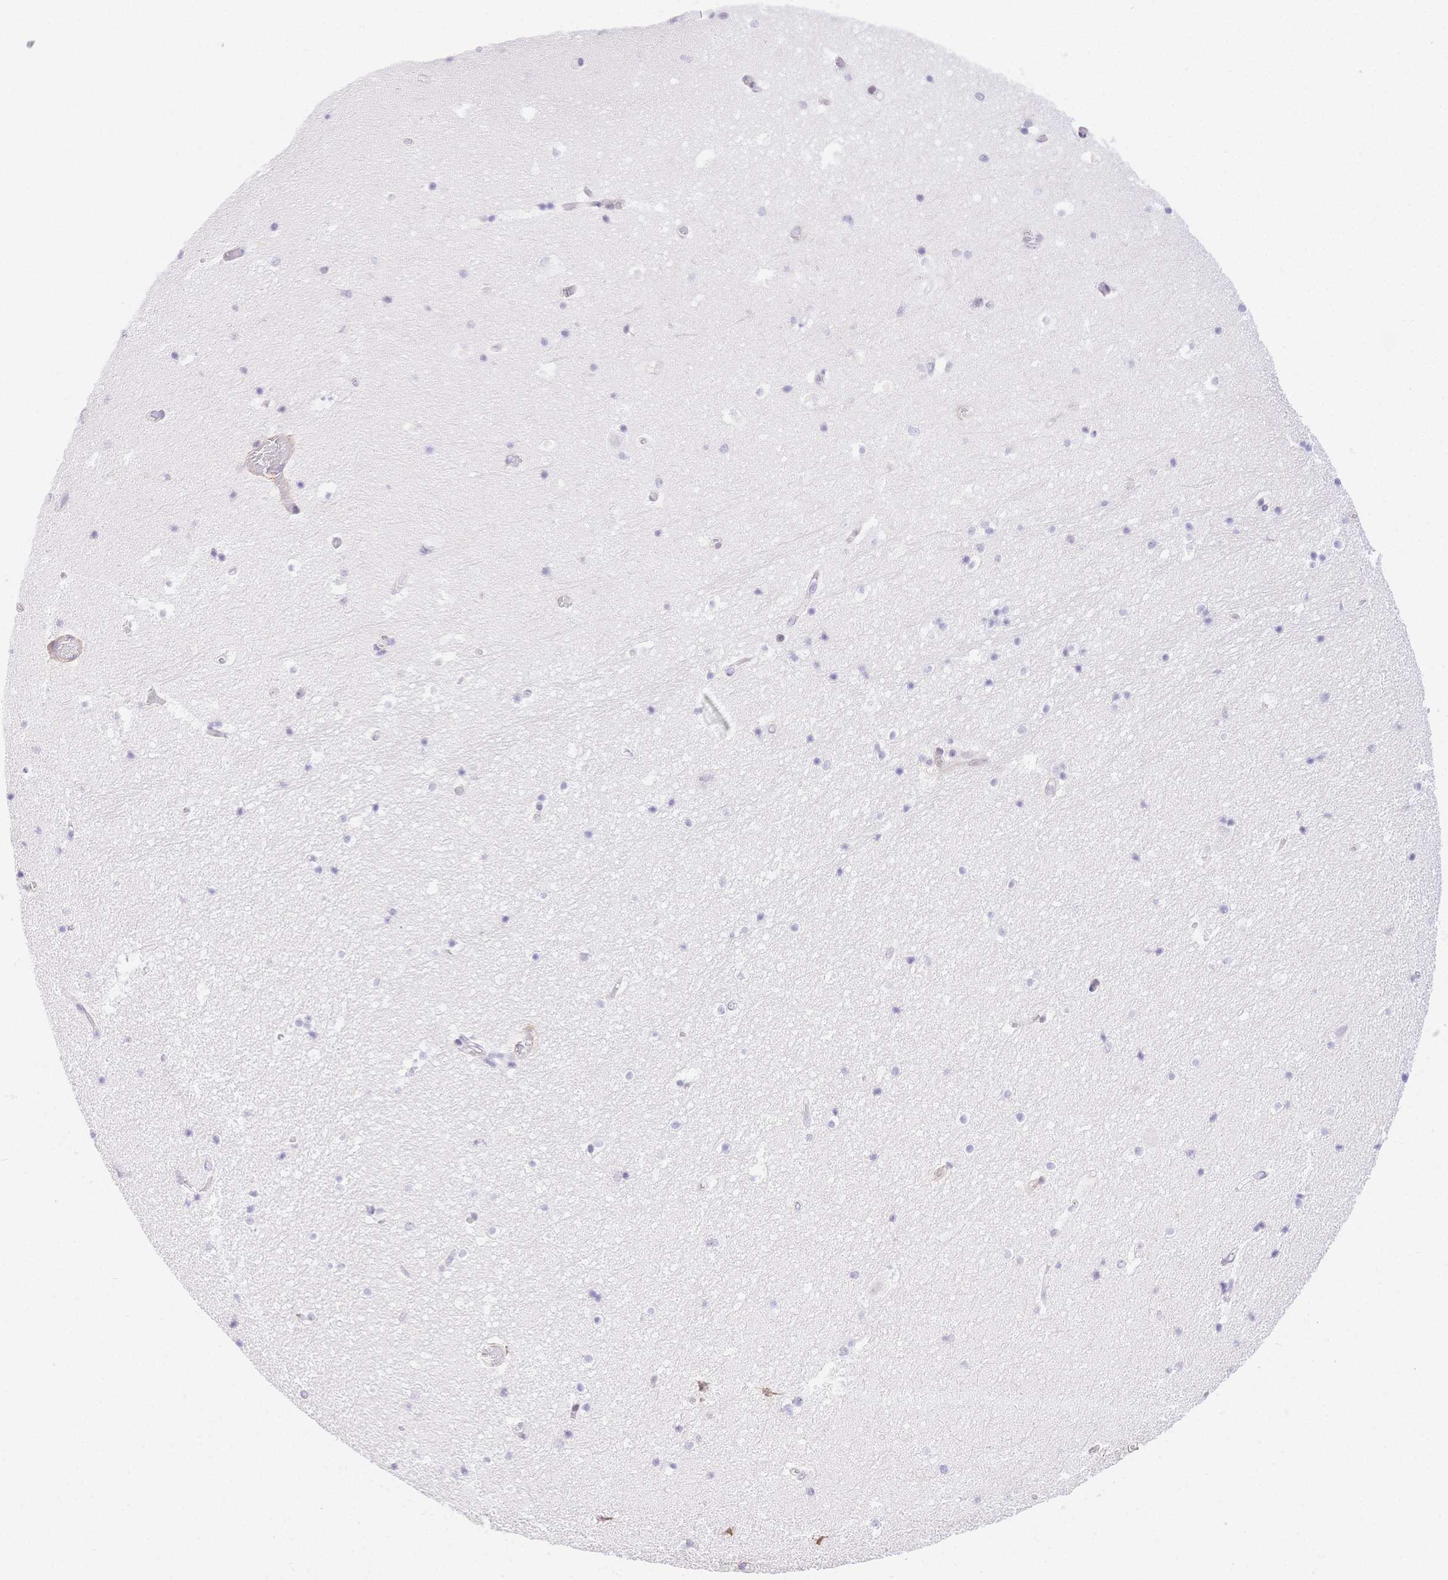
{"staining": {"intensity": "negative", "quantity": "none", "location": "none"}, "tissue": "hippocampus", "cell_type": "Glial cells", "image_type": "normal", "snomed": [{"axis": "morphology", "description": "Normal tissue, NOS"}, {"axis": "topography", "description": "Hippocampus"}], "caption": "This photomicrograph is of unremarkable hippocampus stained with immunohistochemistry (IHC) to label a protein in brown with the nuclei are counter-stained blue. There is no staining in glial cells. (DAB (3,3'-diaminobenzidine) immunohistochemistry with hematoxylin counter stain).", "gene": "PDZD2", "patient": {"sex": "male", "age": 26}}